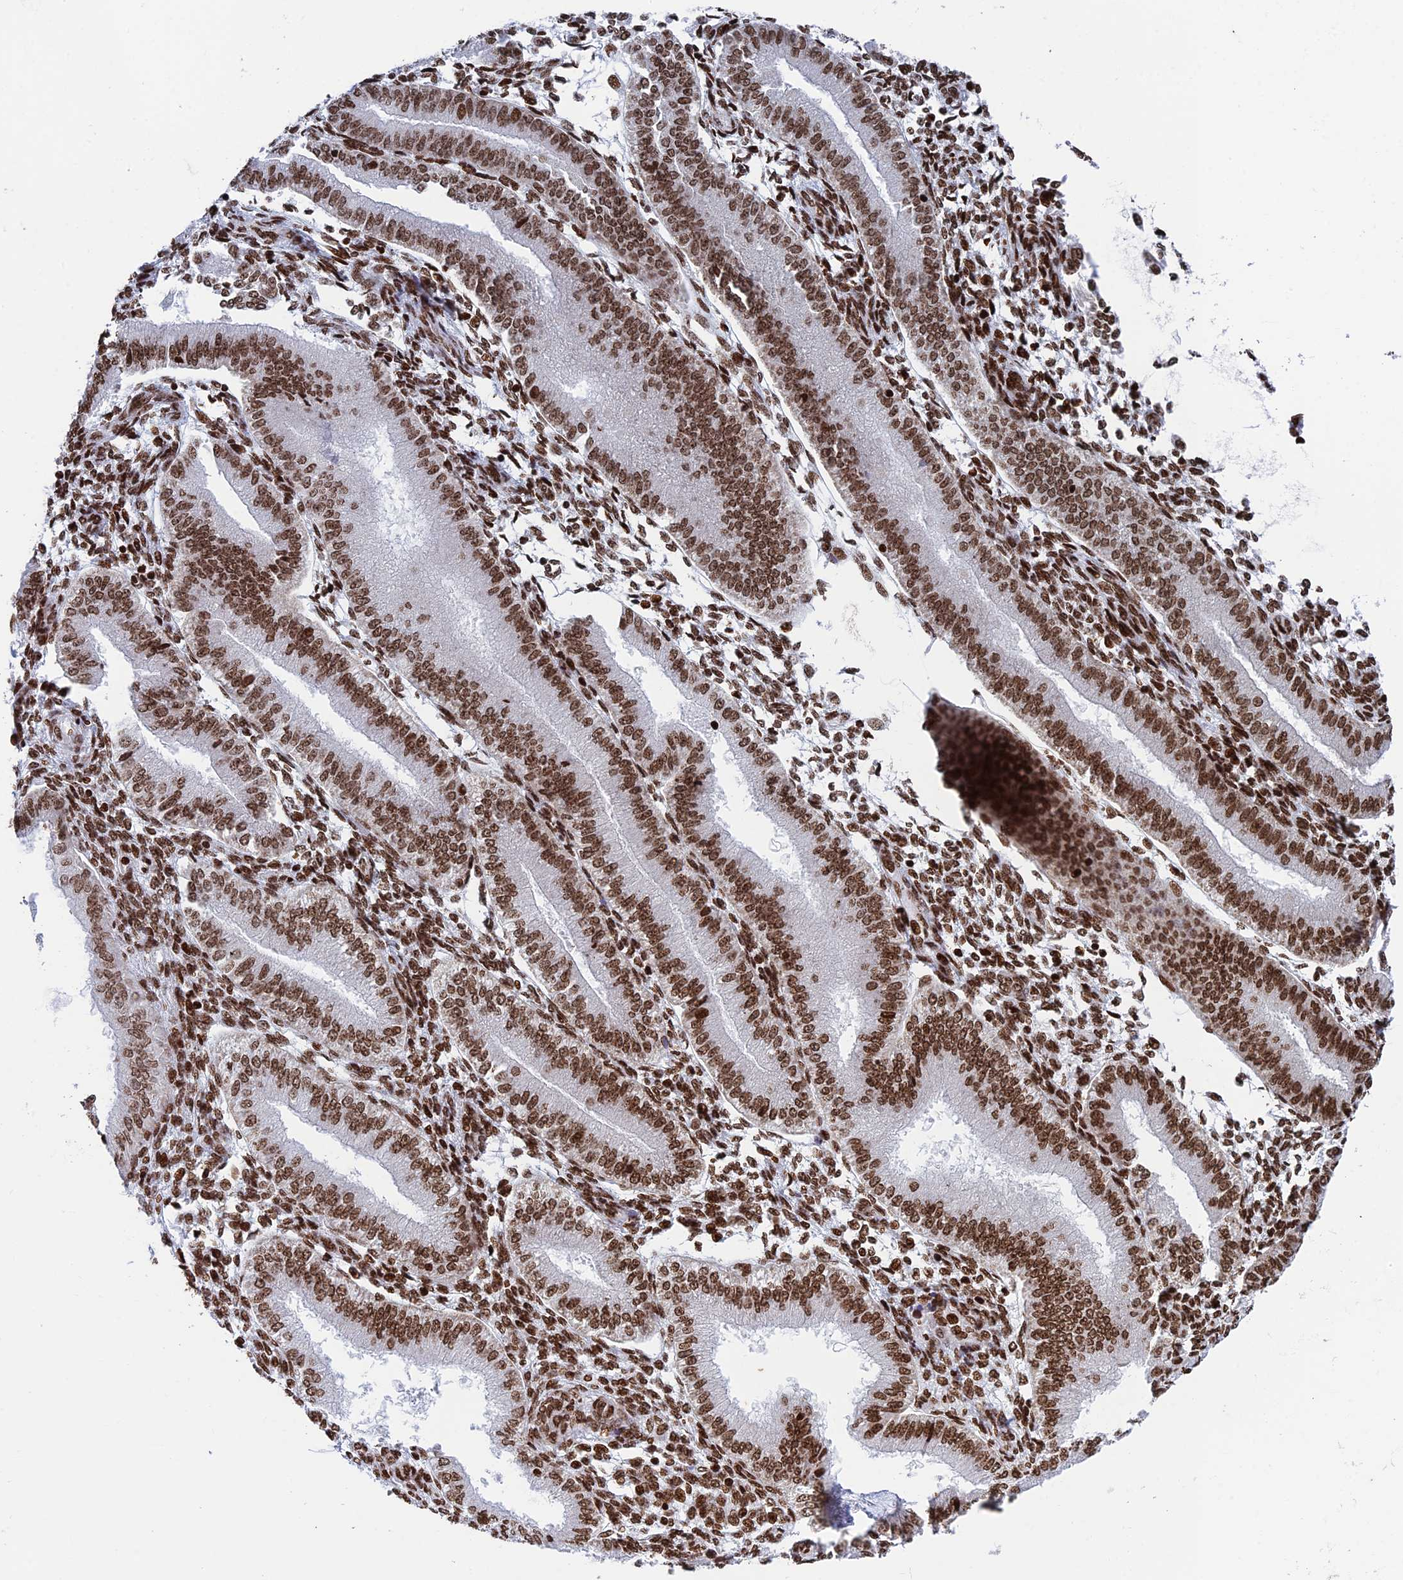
{"staining": {"intensity": "moderate", "quantity": ">75%", "location": "nuclear"}, "tissue": "endometrium", "cell_type": "Cells in endometrial stroma", "image_type": "normal", "snomed": [{"axis": "morphology", "description": "Normal tissue, NOS"}, {"axis": "topography", "description": "Endometrium"}], "caption": "DAB (3,3'-diaminobenzidine) immunohistochemical staining of benign human endometrium shows moderate nuclear protein staining in about >75% of cells in endometrial stroma.", "gene": "RPAP1", "patient": {"sex": "female", "age": 39}}